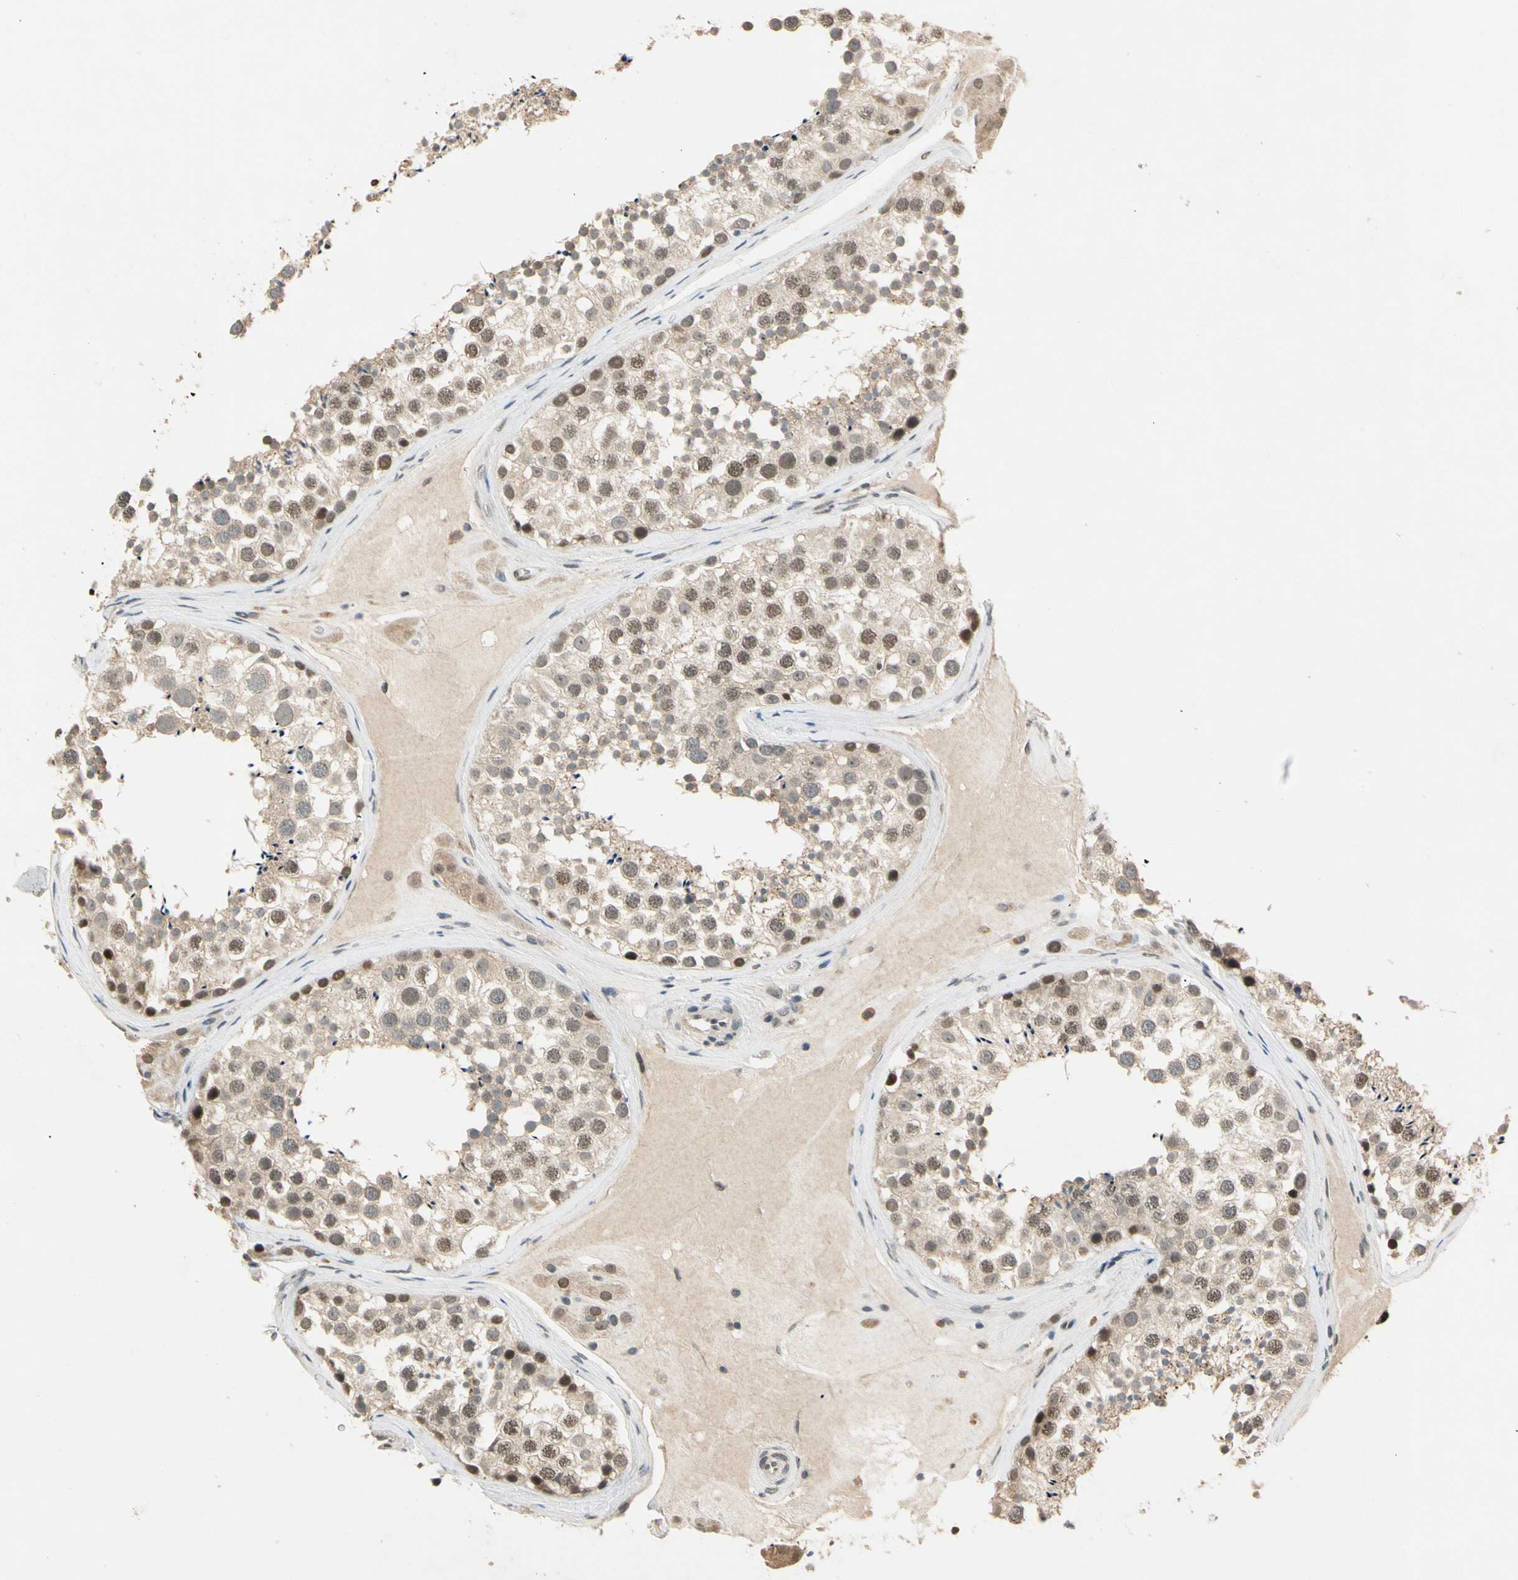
{"staining": {"intensity": "moderate", "quantity": ">75%", "location": "cytoplasmic/membranous,nuclear"}, "tissue": "testis", "cell_type": "Cells in seminiferous ducts", "image_type": "normal", "snomed": [{"axis": "morphology", "description": "Normal tissue, NOS"}, {"axis": "topography", "description": "Testis"}], "caption": "Approximately >75% of cells in seminiferous ducts in normal testis exhibit moderate cytoplasmic/membranous,nuclear protein staining as visualized by brown immunohistochemical staining.", "gene": "RIOX2", "patient": {"sex": "male", "age": 46}}